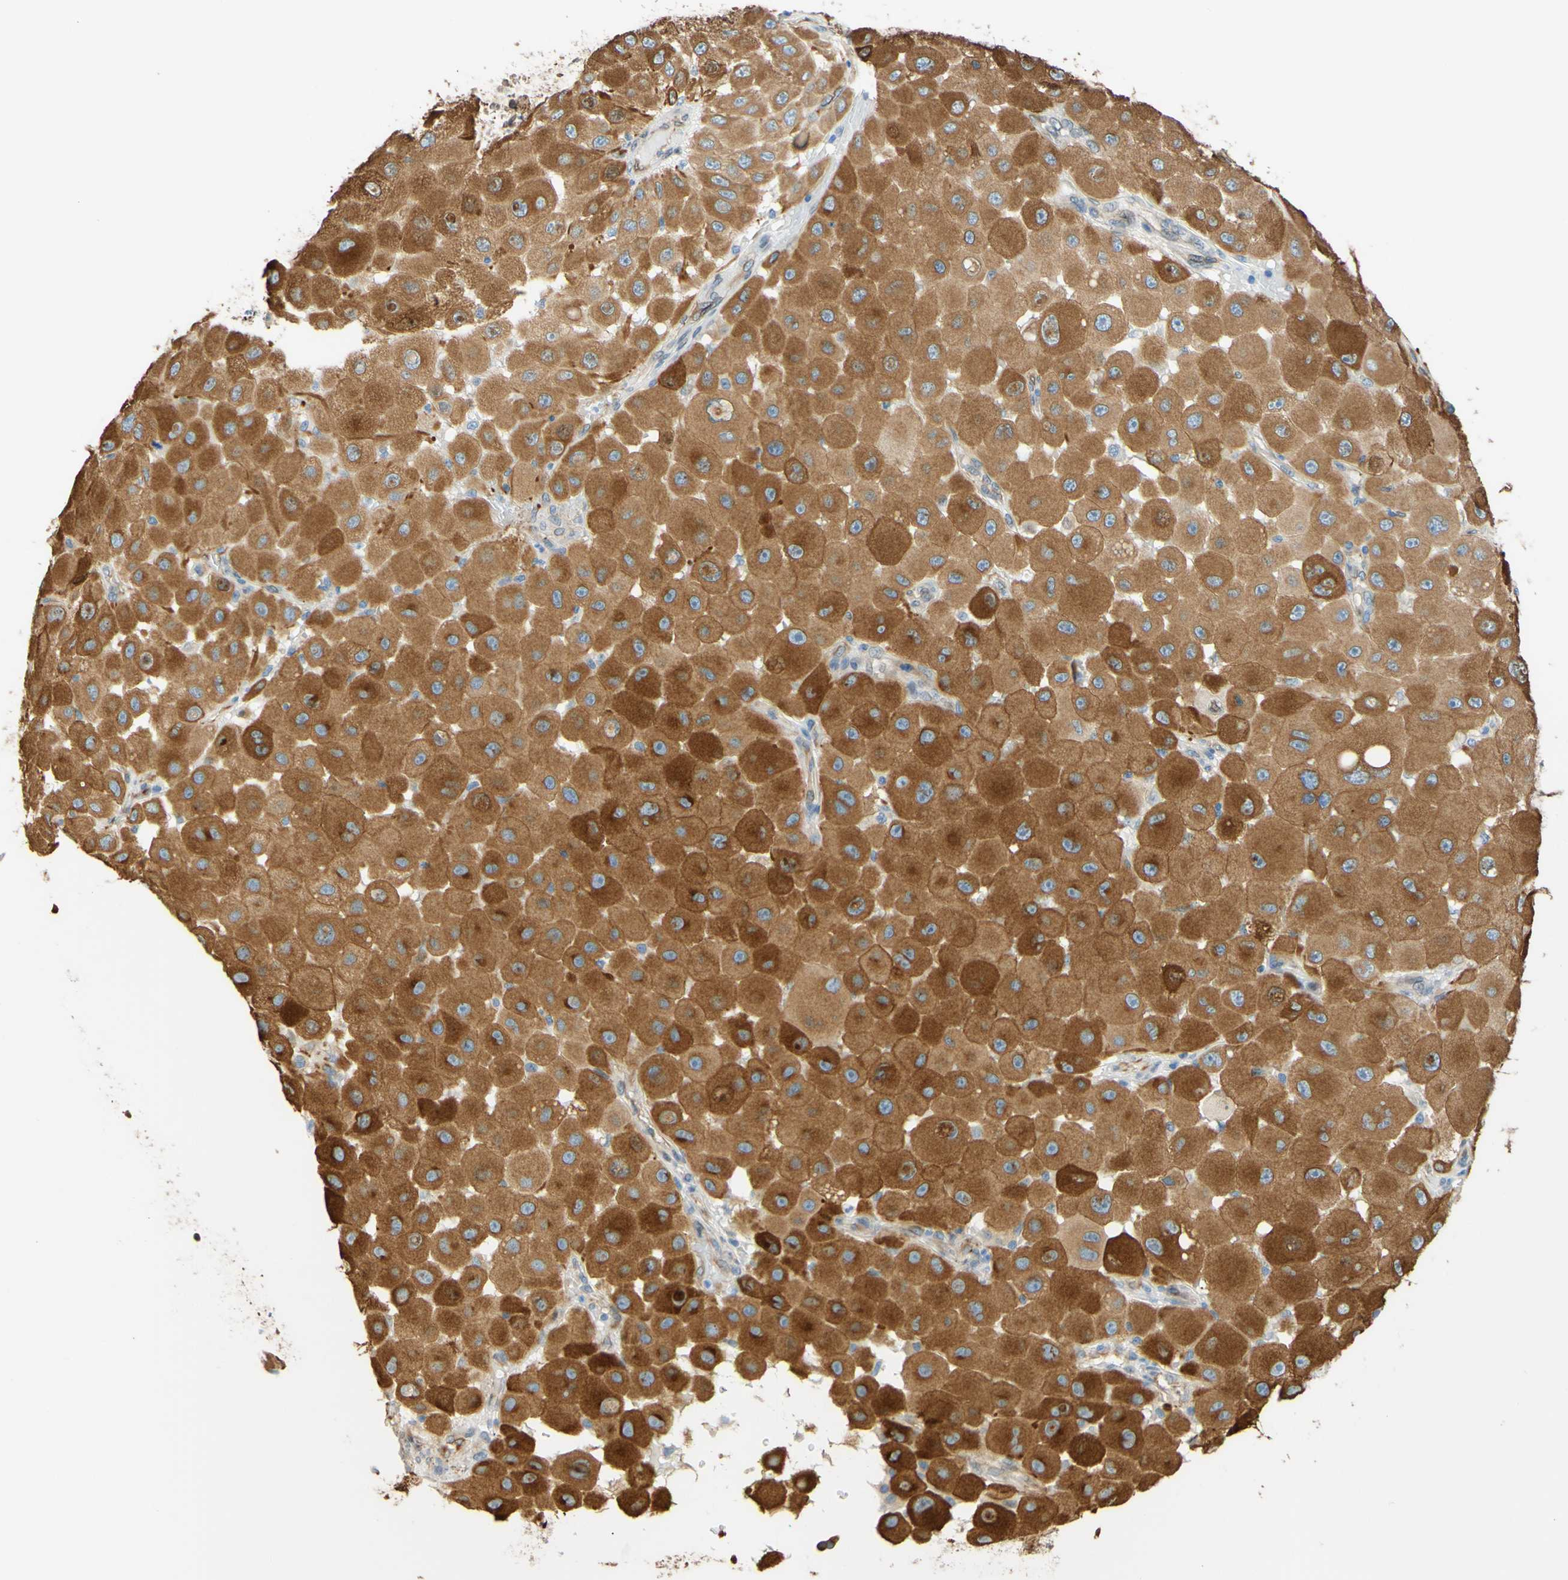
{"staining": {"intensity": "strong", "quantity": "25%-75%", "location": "cytoplasmic/membranous,nuclear"}, "tissue": "melanoma", "cell_type": "Tumor cells", "image_type": "cancer", "snomed": [{"axis": "morphology", "description": "Malignant melanoma, NOS"}, {"axis": "topography", "description": "Skin"}], "caption": "Melanoma was stained to show a protein in brown. There is high levels of strong cytoplasmic/membranous and nuclear positivity in about 25%-75% of tumor cells. Nuclei are stained in blue.", "gene": "ENDOD1", "patient": {"sex": "female", "age": 81}}